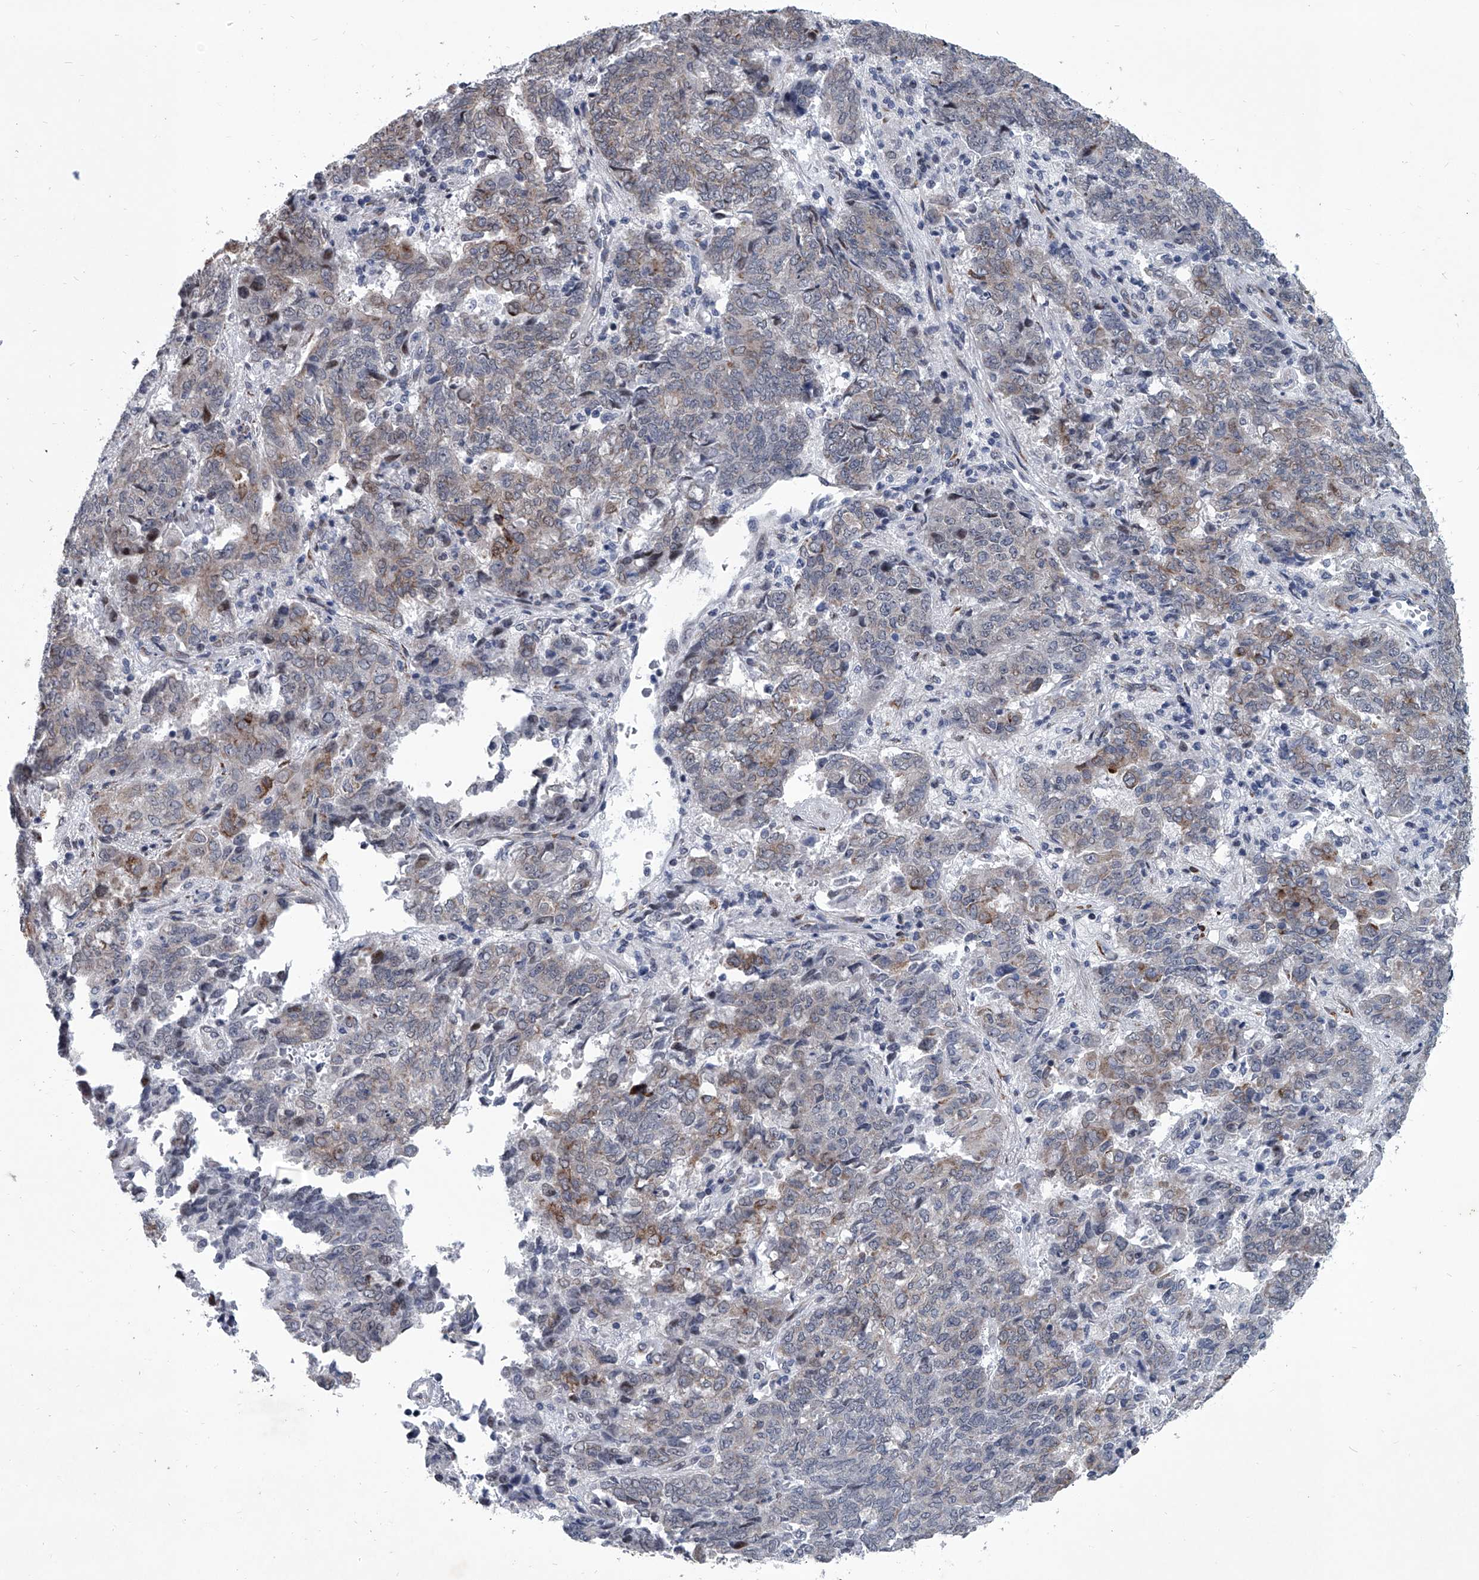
{"staining": {"intensity": "moderate", "quantity": "<25%", "location": "cytoplasmic/membranous"}, "tissue": "endometrial cancer", "cell_type": "Tumor cells", "image_type": "cancer", "snomed": [{"axis": "morphology", "description": "Adenocarcinoma, NOS"}, {"axis": "topography", "description": "Endometrium"}], "caption": "A micrograph of human adenocarcinoma (endometrial) stained for a protein shows moderate cytoplasmic/membranous brown staining in tumor cells.", "gene": "PPP2R5D", "patient": {"sex": "female", "age": 80}}